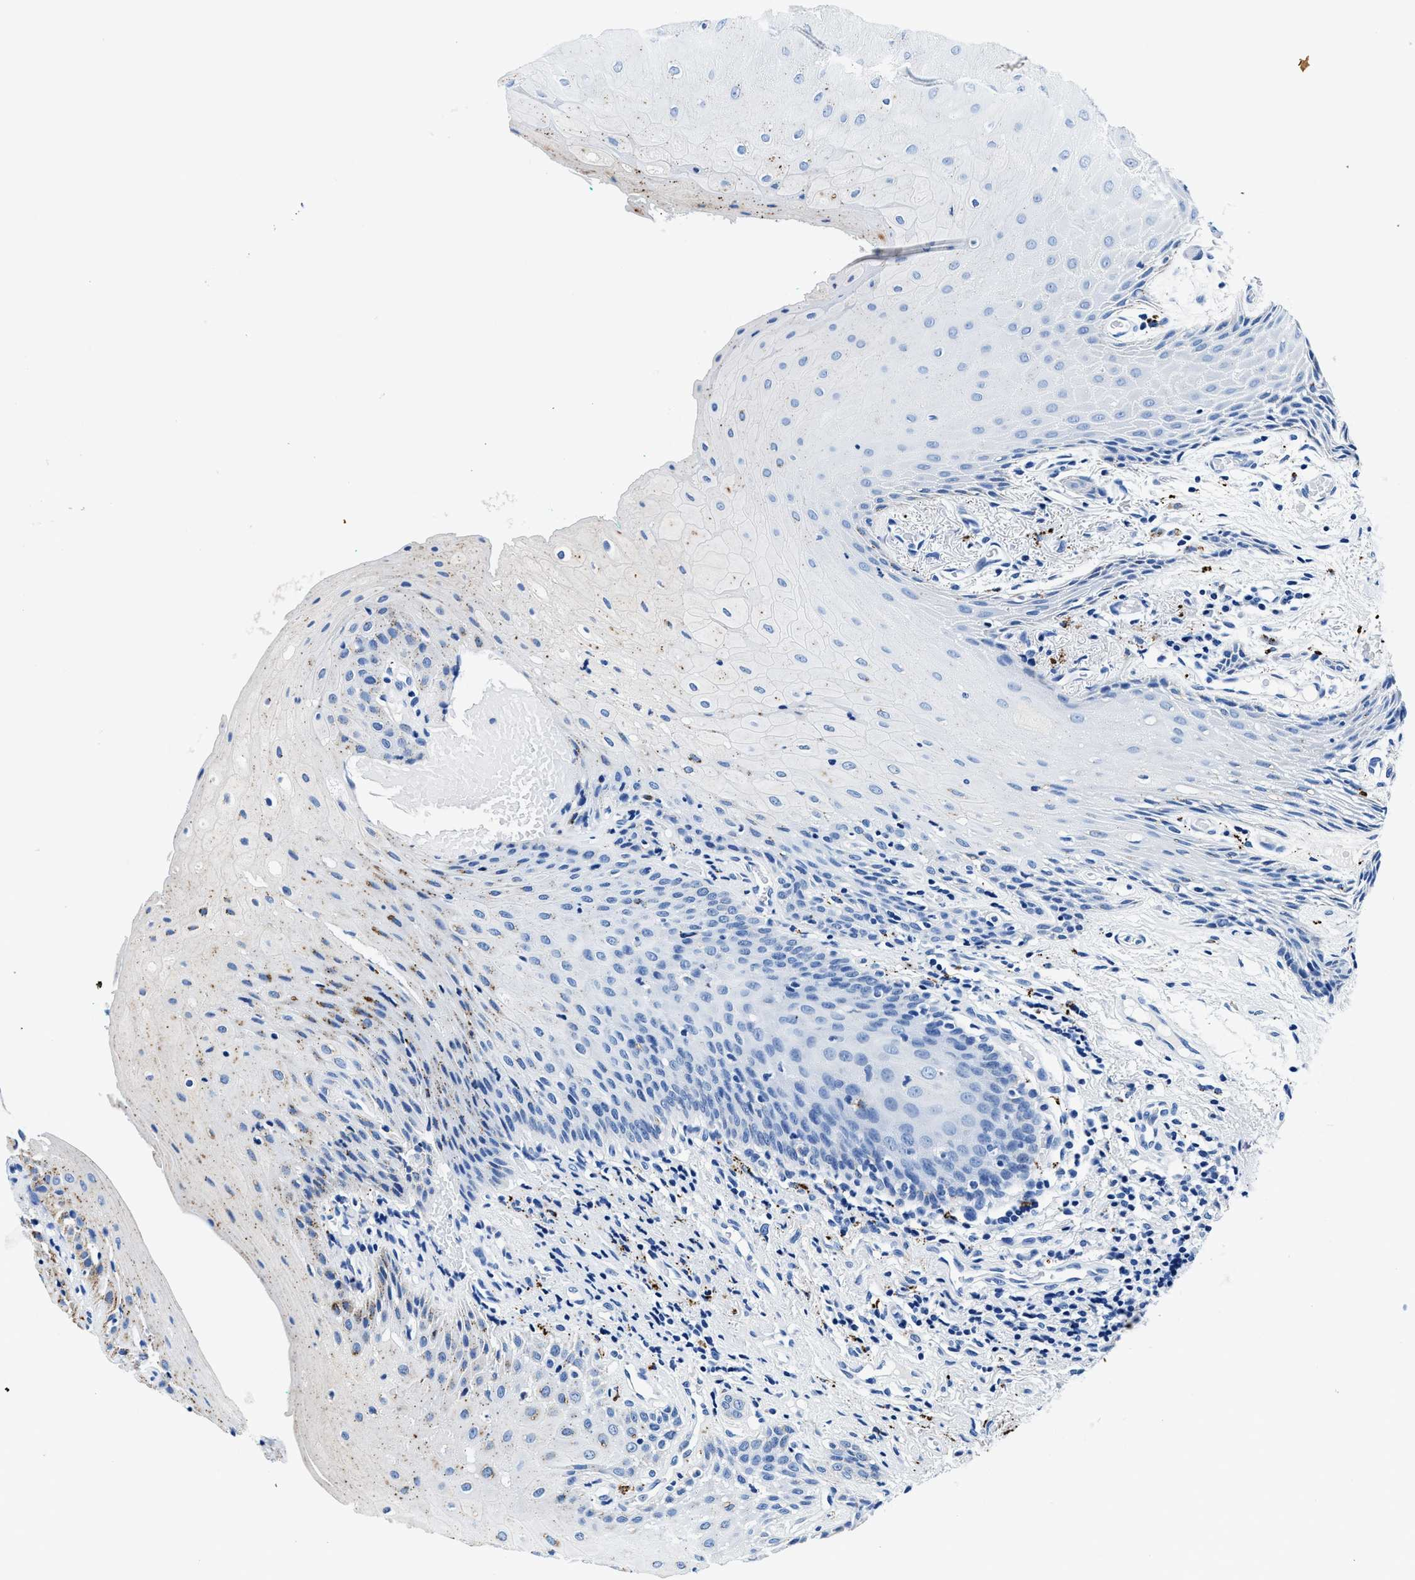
{"staining": {"intensity": "weak", "quantity": "<25%", "location": "cytoplasmic/membranous"}, "tissue": "oral mucosa", "cell_type": "Squamous epithelial cells", "image_type": "normal", "snomed": [{"axis": "morphology", "description": "Normal tissue, NOS"}, {"axis": "morphology", "description": "Squamous cell carcinoma, NOS"}, {"axis": "topography", "description": "Oral tissue"}, {"axis": "topography", "description": "Salivary gland"}, {"axis": "topography", "description": "Head-Neck"}], "caption": "This histopathology image is of benign oral mucosa stained with immunohistochemistry to label a protein in brown with the nuclei are counter-stained blue. There is no staining in squamous epithelial cells.", "gene": "OR14K1", "patient": {"sex": "female", "age": 62}}